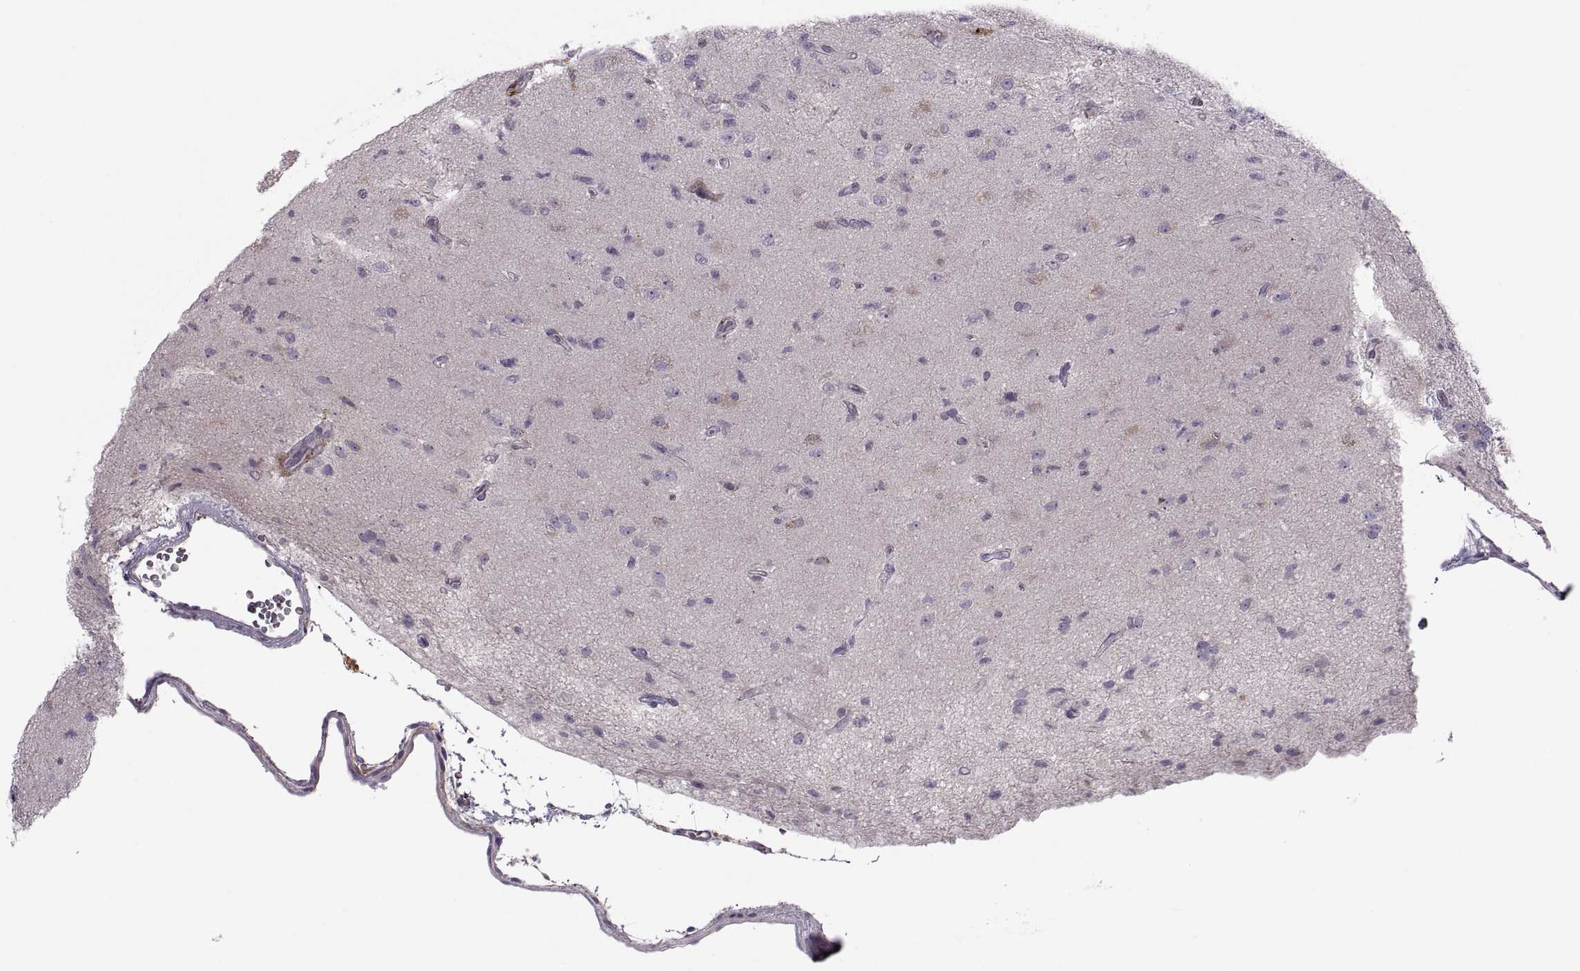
{"staining": {"intensity": "negative", "quantity": "none", "location": "none"}, "tissue": "glioma", "cell_type": "Tumor cells", "image_type": "cancer", "snomed": [{"axis": "morphology", "description": "Glioma, malignant, High grade"}, {"axis": "topography", "description": "Brain"}], "caption": "This micrograph is of glioma stained with IHC to label a protein in brown with the nuclei are counter-stained blue. There is no staining in tumor cells.", "gene": "H2AP", "patient": {"sex": "male", "age": 56}}